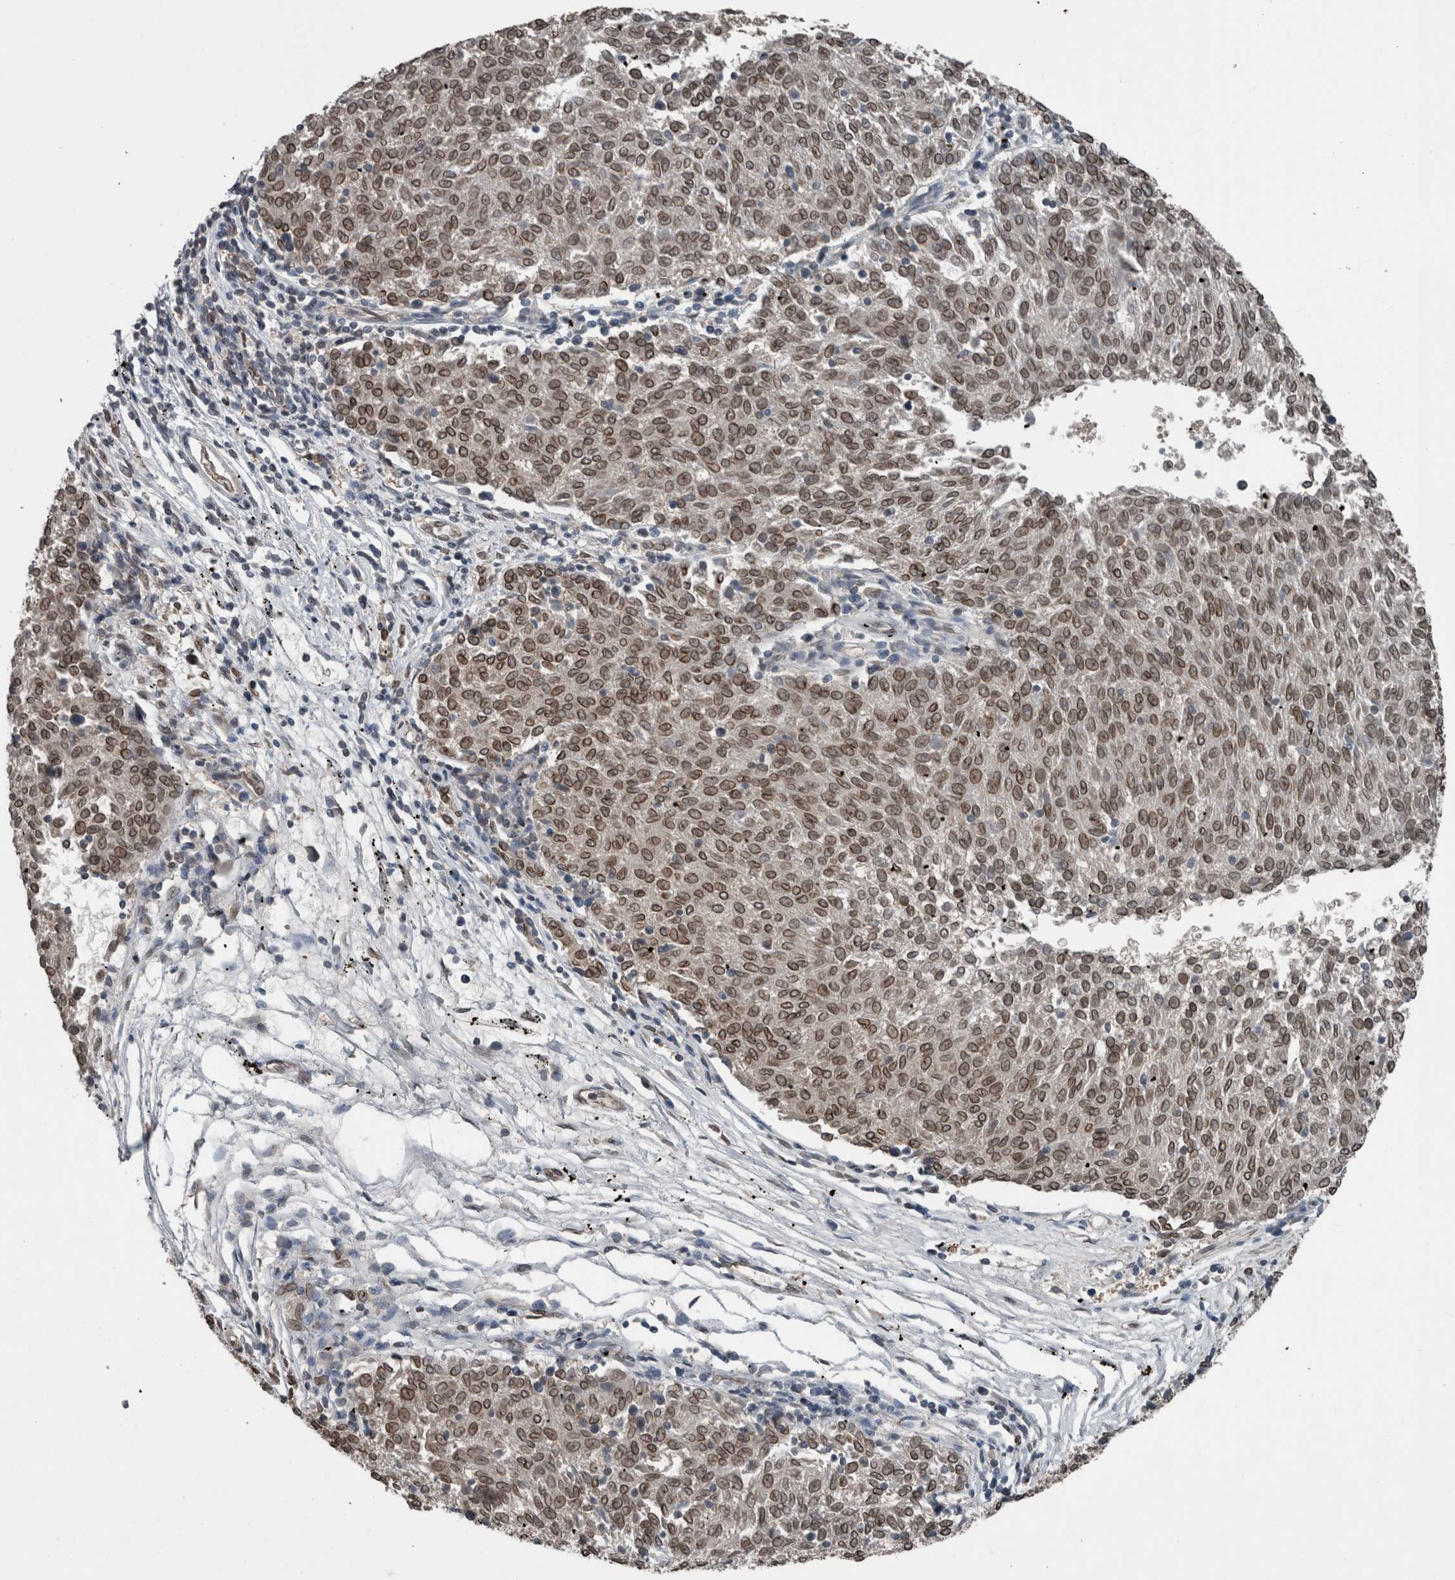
{"staining": {"intensity": "moderate", "quantity": ">75%", "location": "cytoplasmic/membranous,nuclear"}, "tissue": "melanoma", "cell_type": "Tumor cells", "image_type": "cancer", "snomed": [{"axis": "morphology", "description": "Malignant melanoma, NOS"}, {"axis": "topography", "description": "Skin"}], "caption": "A histopathology image of melanoma stained for a protein demonstrates moderate cytoplasmic/membranous and nuclear brown staining in tumor cells.", "gene": "RANBP2", "patient": {"sex": "female", "age": 72}}